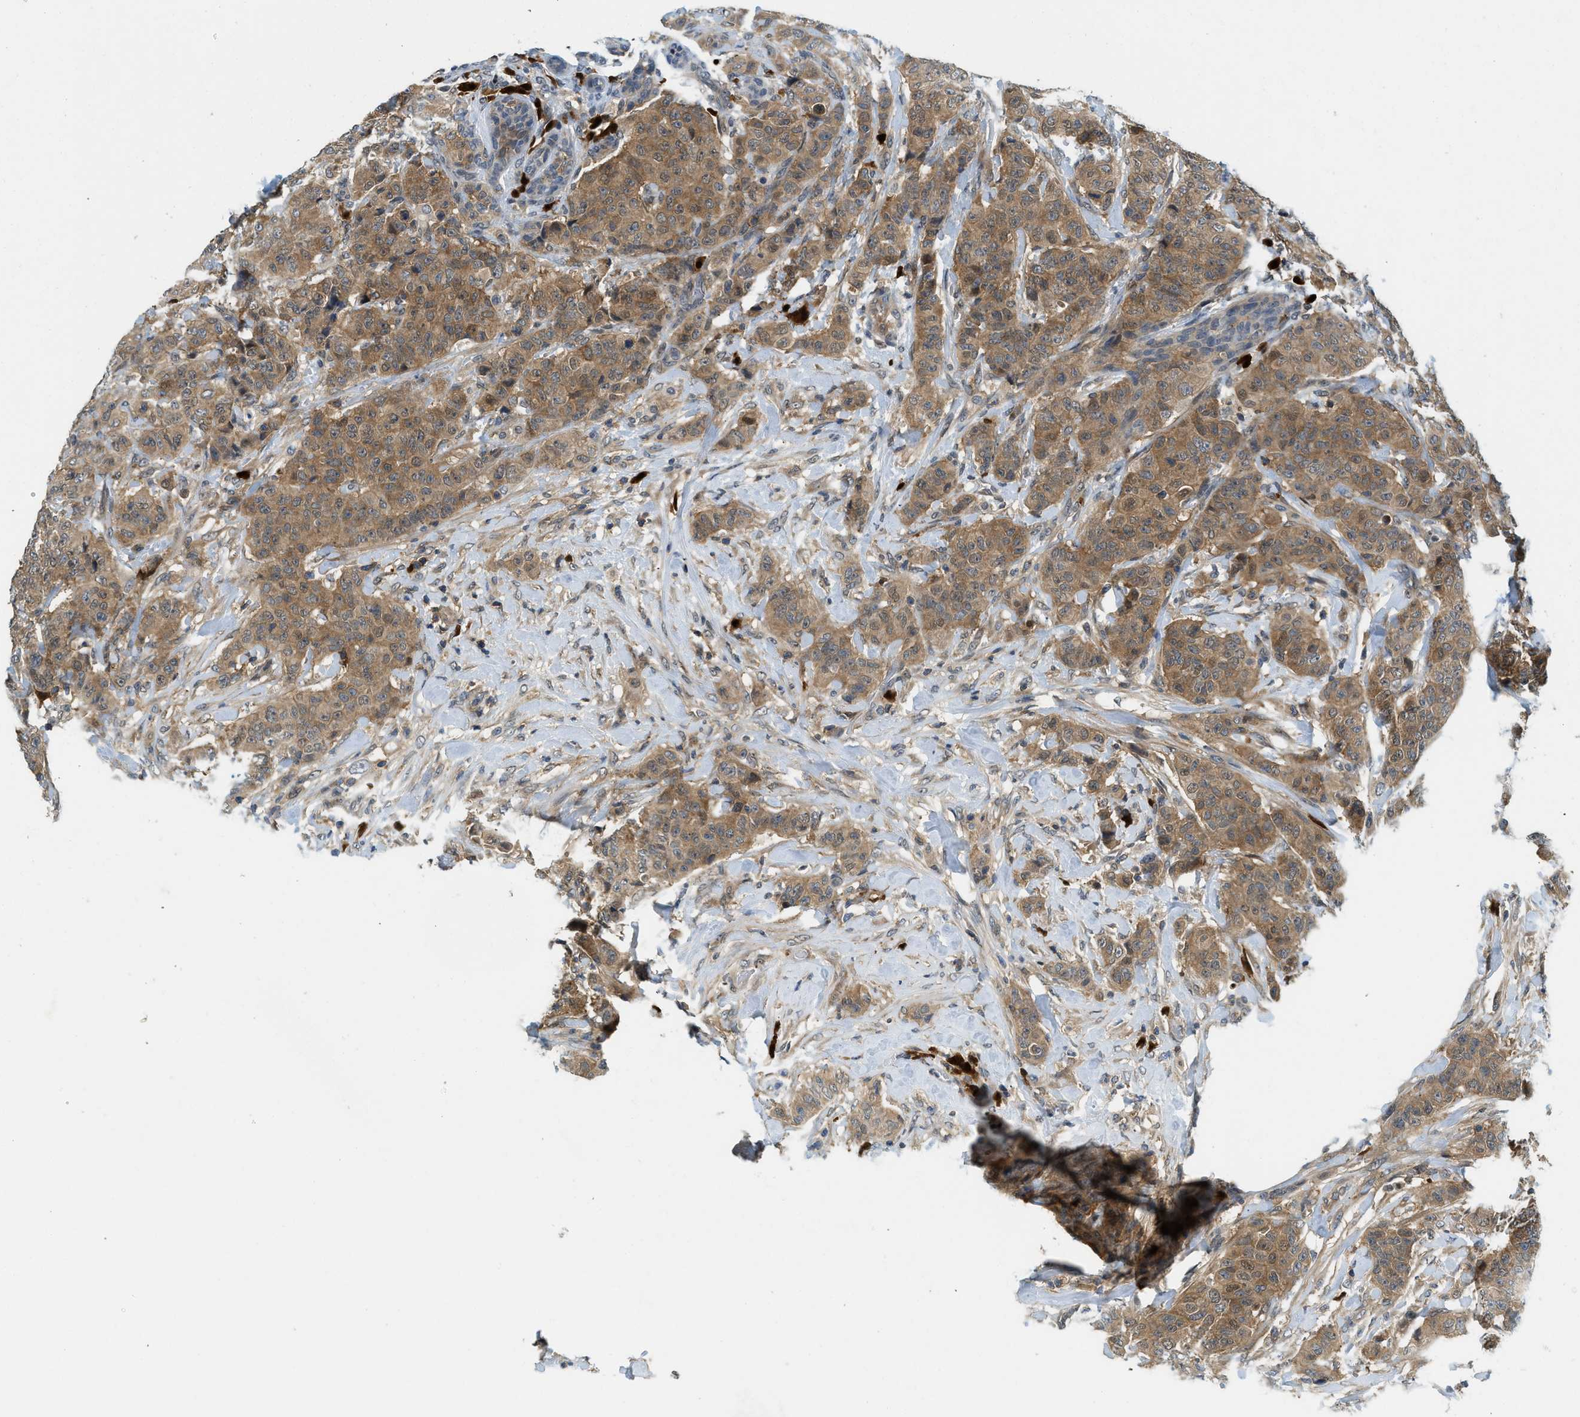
{"staining": {"intensity": "moderate", "quantity": ">75%", "location": "cytoplasmic/membranous,nuclear"}, "tissue": "breast cancer", "cell_type": "Tumor cells", "image_type": "cancer", "snomed": [{"axis": "morphology", "description": "Normal tissue, NOS"}, {"axis": "morphology", "description": "Duct carcinoma"}, {"axis": "topography", "description": "Breast"}], "caption": "Breast cancer (infiltrating ductal carcinoma) was stained to show a protein in brown. There is medium levels of moderate cytoplasmic/membranous and nuclear positivity in about >75% of tumor cells. (DAB (3,3'-diaminobenzidine) IHC, brown staining for protein, blue staining for nuclei).", "gene": "GMPPB", "patient": {"sex": "female", "age": 40}}